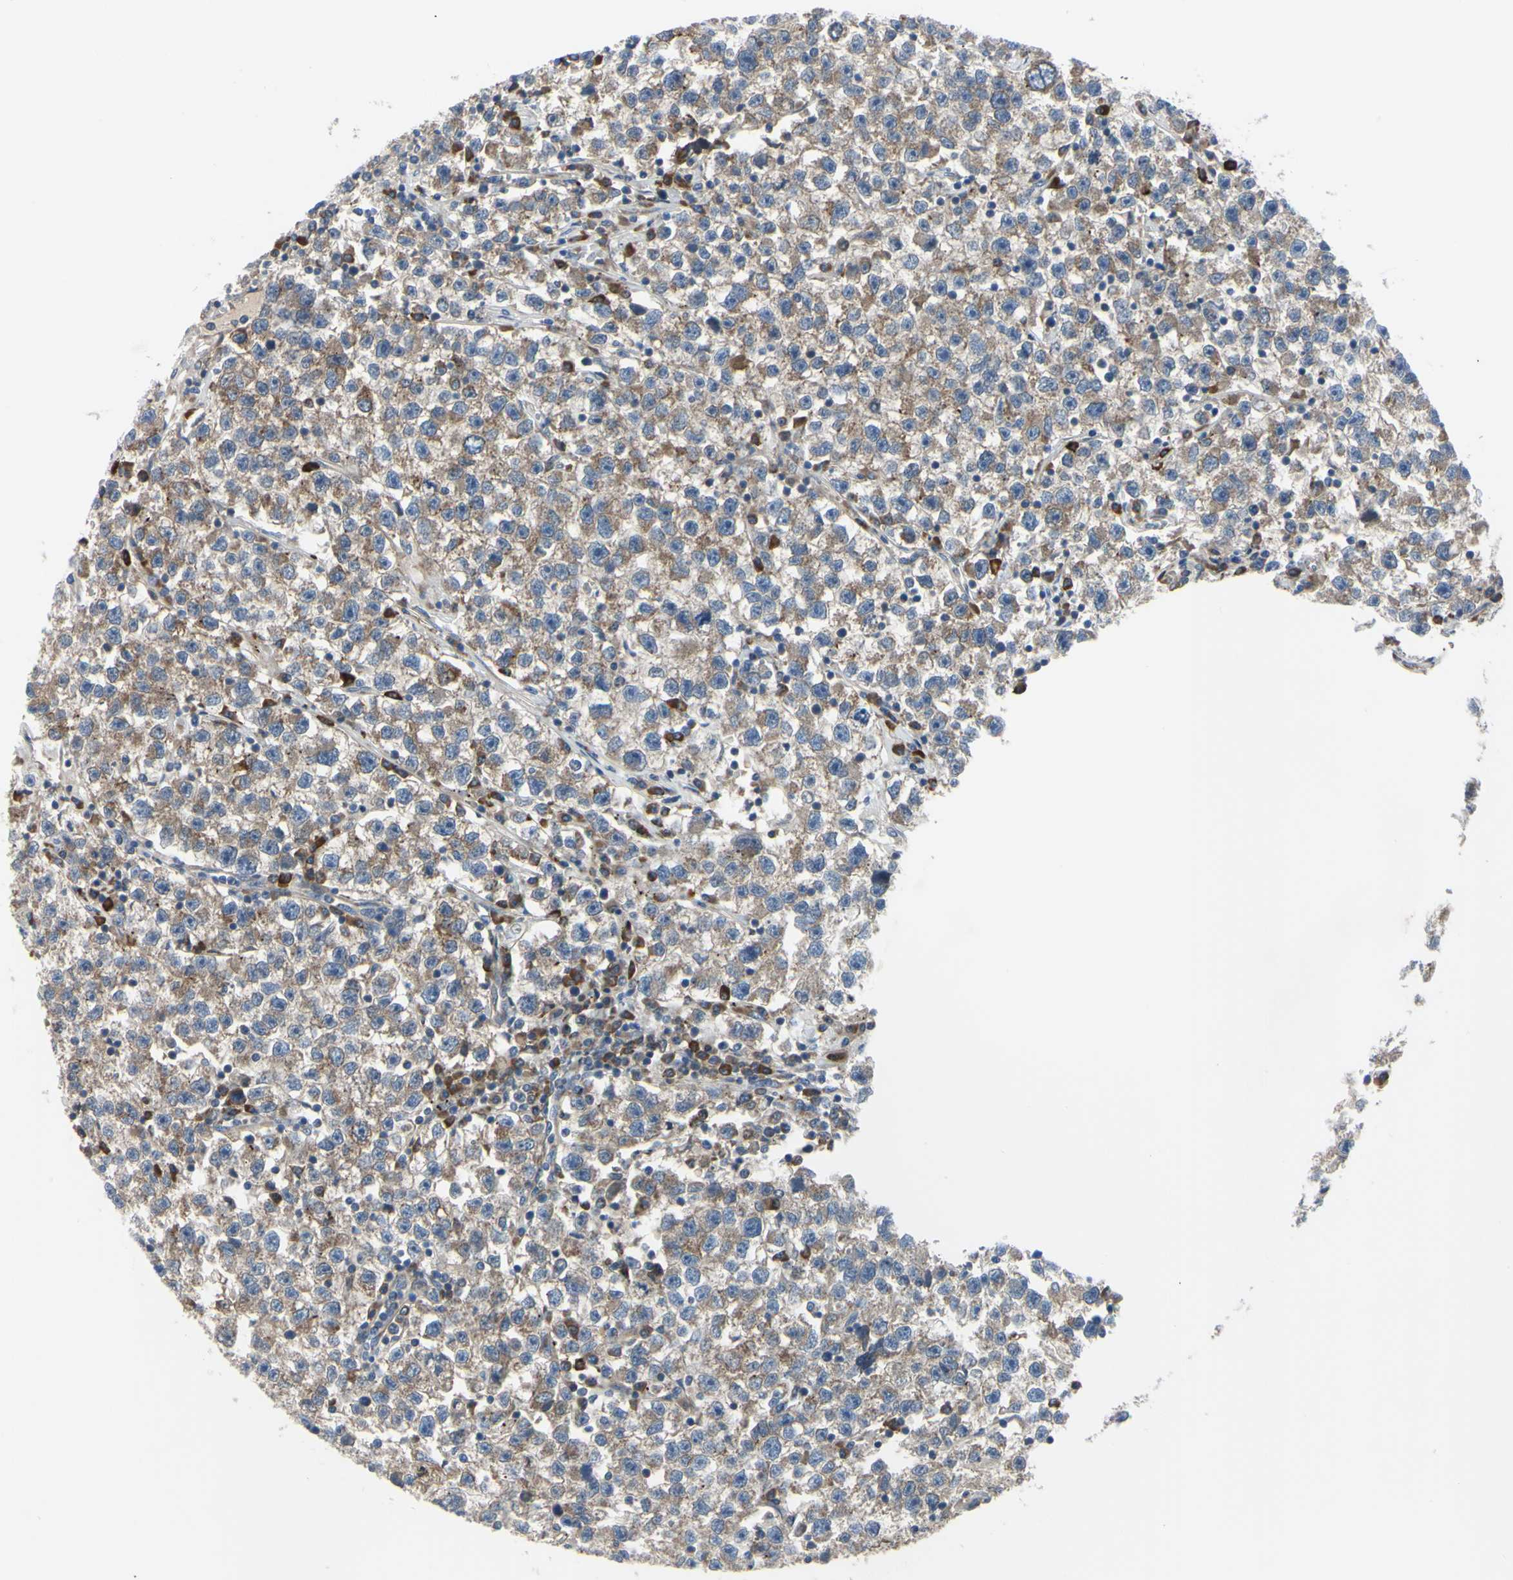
{"staining": {"intensity": "moderate", "quantity": ">75%", "location": "cytoplasmic/membranous"}, "tissue": "testis cancer", "cell_type": "Tumor cells", "image_type": "cancer", "snomed": [{"axis": "morphology", "description": "Seminoma, NOS"}, {"axis": "topography", "description": "Testis"}], "caption": "Testis cancer (seminoma) tissue exhibits moderate cytoplasmic/membranous positivity in about >75% of tumor cells (DAB IHC with brightfield microscopy, high magnification).", "gene": "XIAP", "patient": {"sex": "male", "age": 22}}